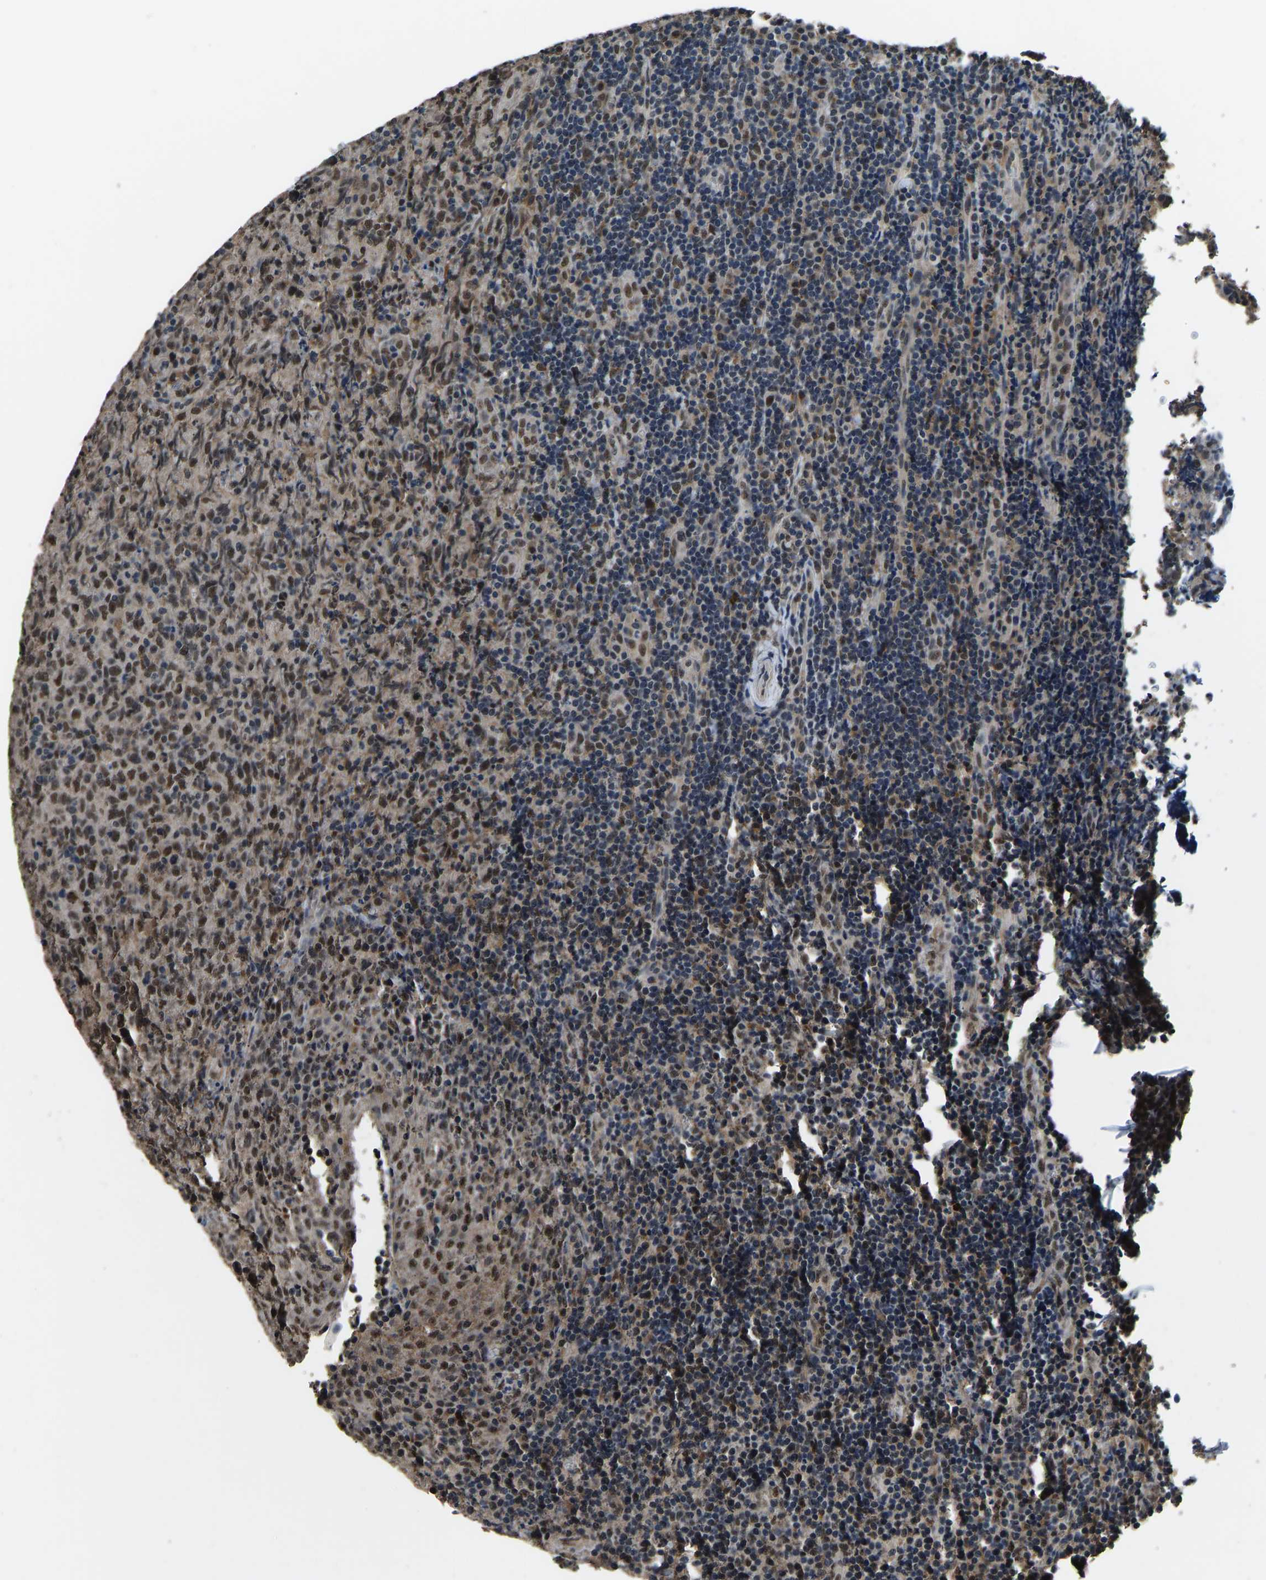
{"staining": {"intensity": "moderate", "quantity": ">75%", "location": "nuclear"}, "tissue": "lymphoma", "cell_type": "Tumor cells", "image_type": "cancer", "snomed": [{"axis": "morphology", "description": "Malignant lymphoma, non-Hodgkin's type, High grade"}, {"axis": "topography", "description": "Tonsil"}], "caption": "Moderate nuclear protein expression is appreciated in about >75% of tumor cells in lymphoma.", "gene": "TOX4", "patient": {"sex": "female", "age": 36}}